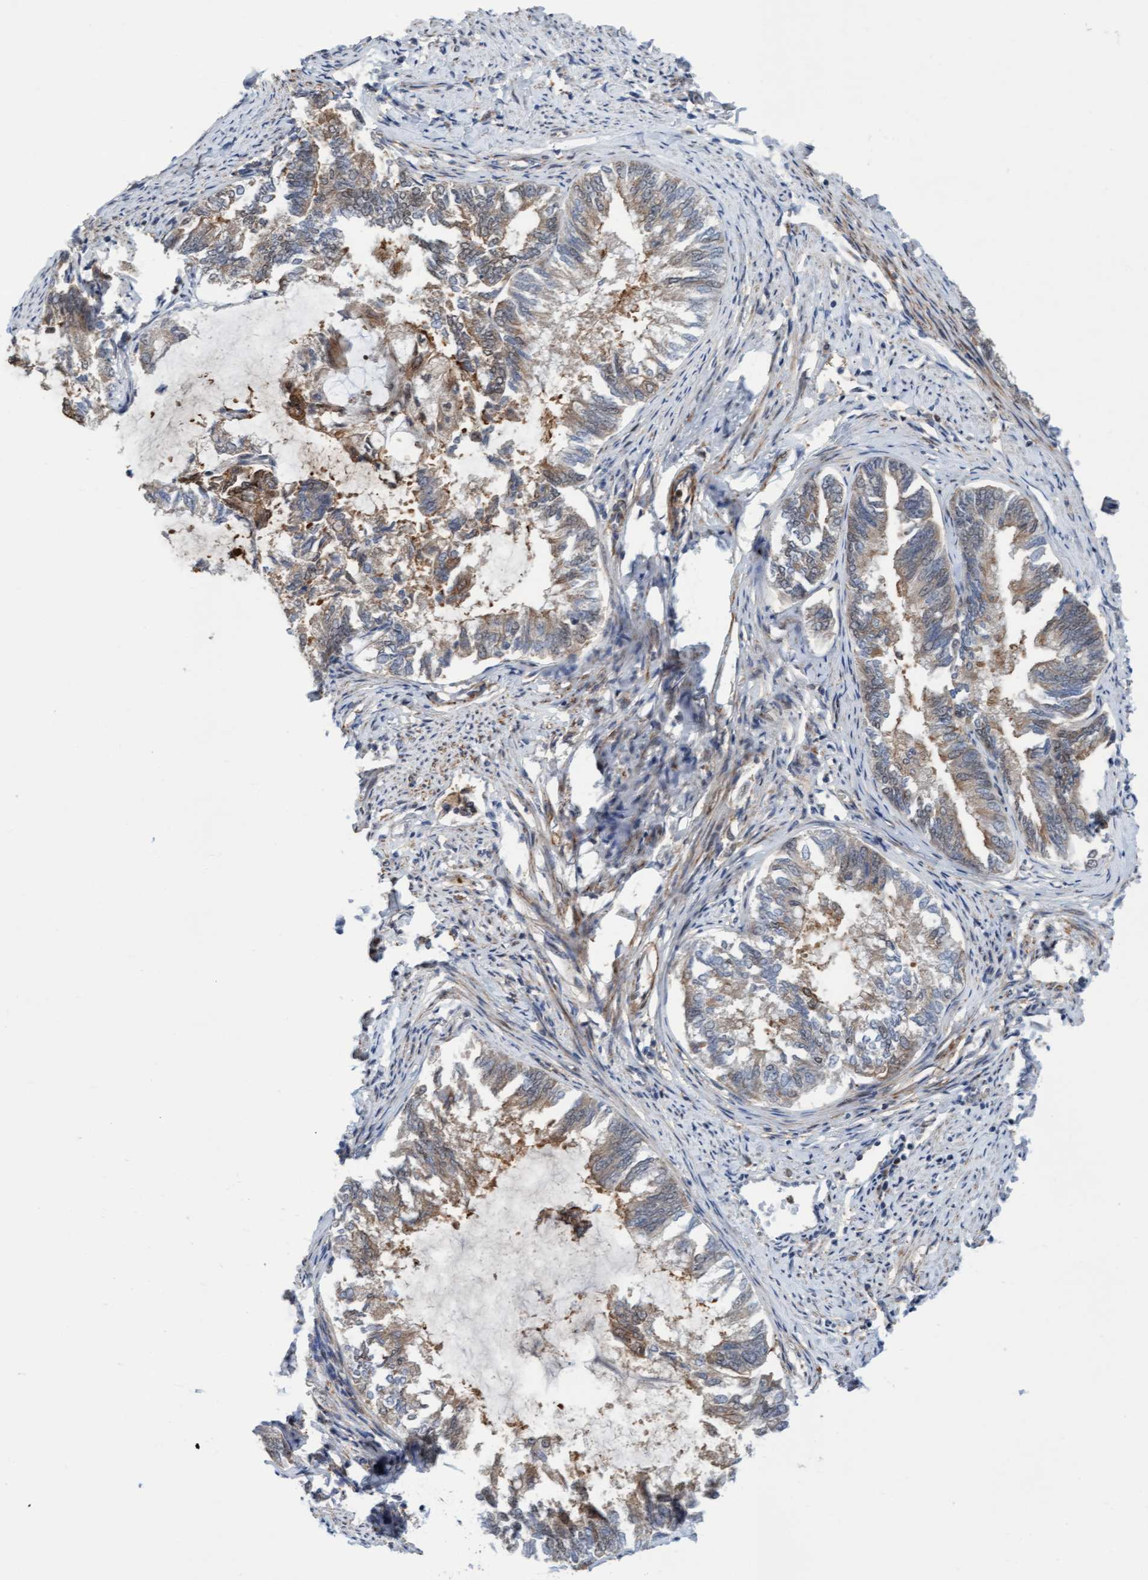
{"staining": {"intensity": "weak", "quantity": "25%-75%", "location": "cytoplasmic/membranous"}, "tissue": "endometrial cancer", "cell_type": "Tumor cells", "image_type": "cancer", "snomed": [{"axis": "morphology", "description": "Adenocarcinoma, NOS"}, {"axis": "topography", "description": "Endometrium"}], "caption": "DAB (3,3'-diaminobenzidine) immunohistochemical staining of human endometrial cancer (adenocarcinoma) exhibits weak cytoplasmic/membranous protein expression in approximately 25%-75% of tumor cells.", "gene": "RAP1GAP2", "patient": {"sex": "female", "age": 86}}